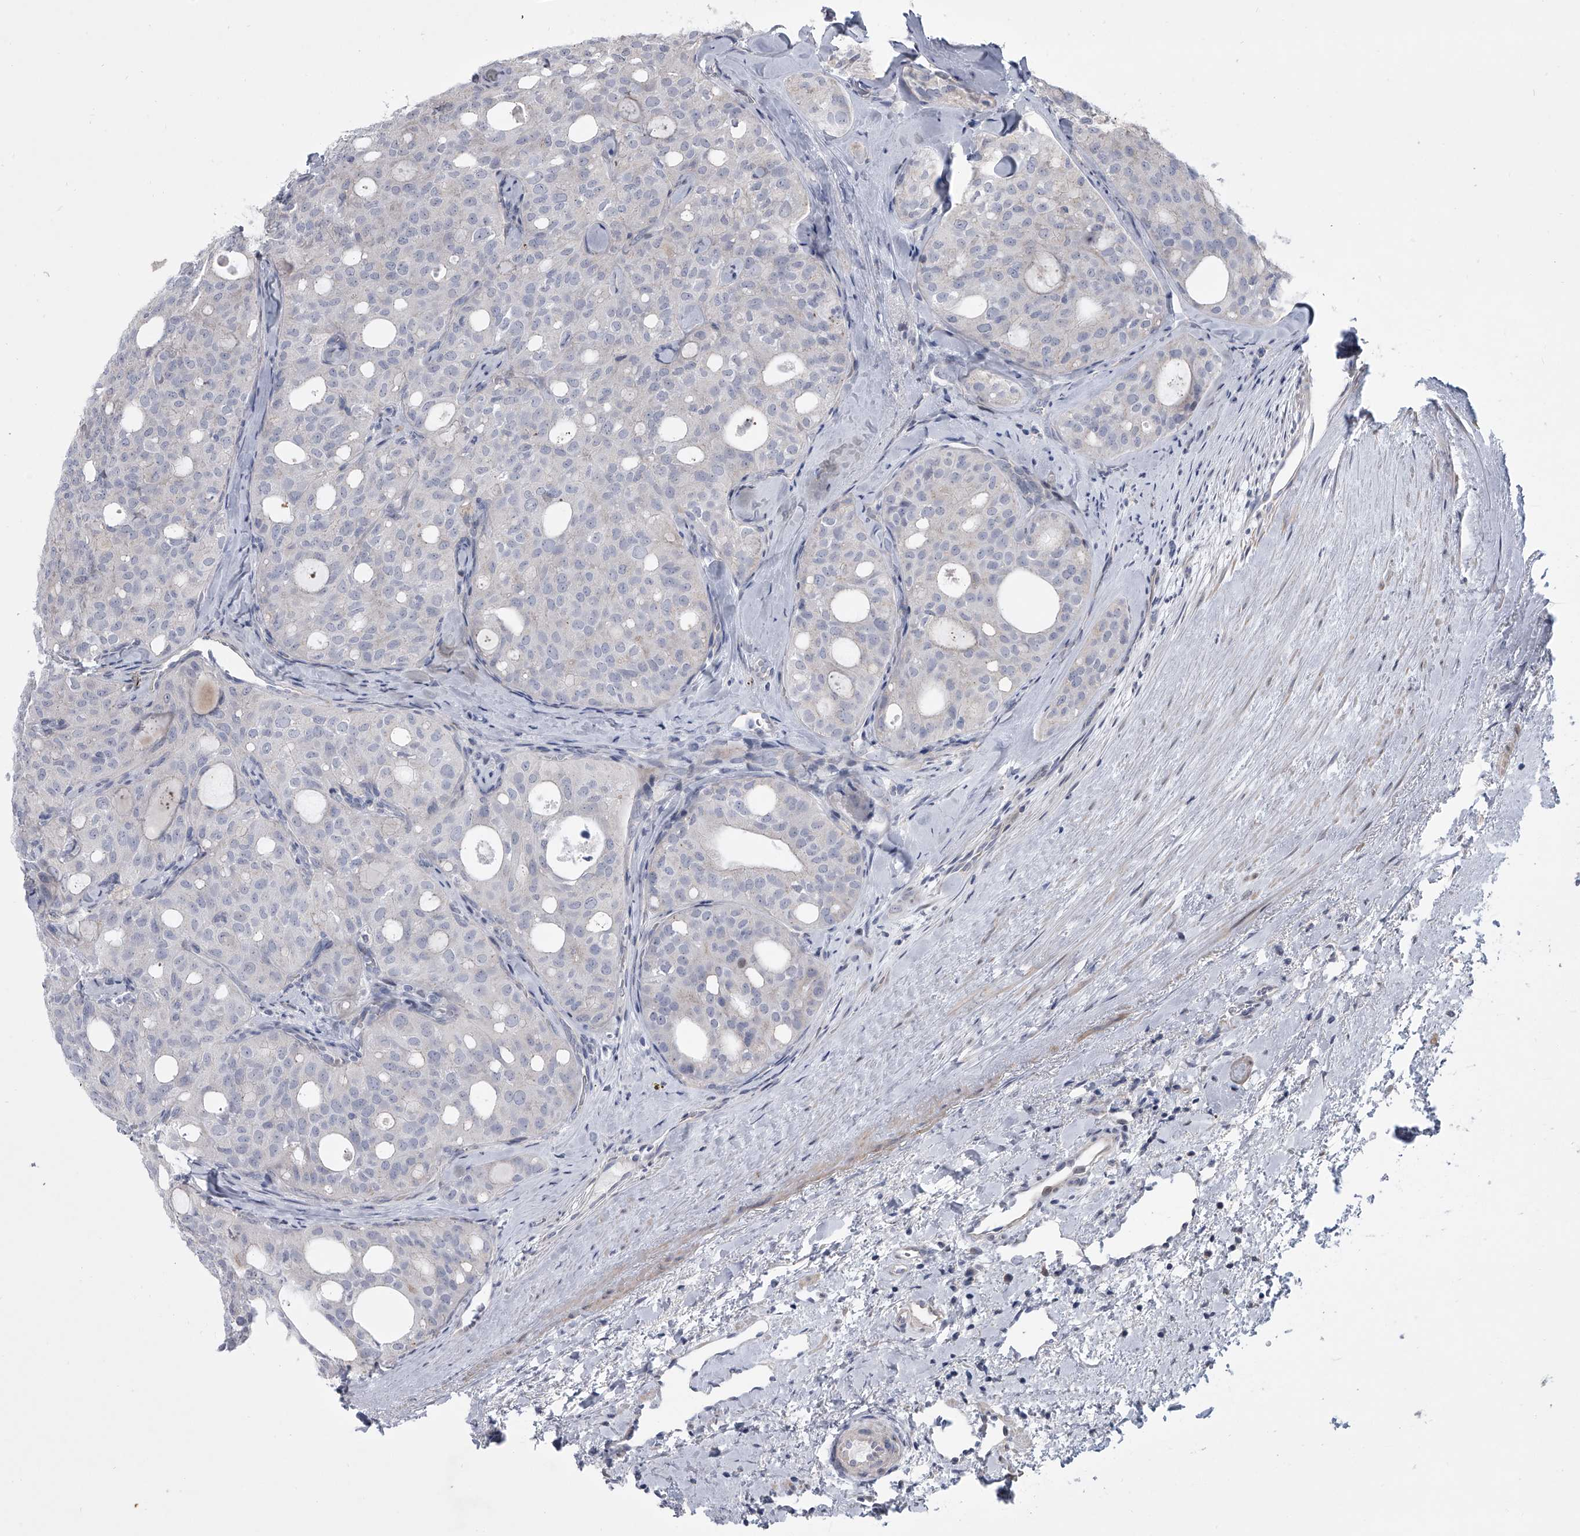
{"staining": {"intensity": "negative", "quantity": "none", "location": "none"}, "tissue": "thyroid cancer", "cell_type": "Tumor cells", "image_type": "cancer", "snomed": [{"axis": "morphology", "description": "Follicular adenoma carcinoma, NOS"}, {"axis": "topography", "description": "Thyroid gland"}], "caption": "Immunohistochemical staining of thyroid cancer (follicular adenoma carcinoma) reveals no significant positivity in tumor cells. (DAB immunohistochemistry (IHC), high magnification).", "gene": "HEATR6", "patient": {"sex": "male", "age": 75}}